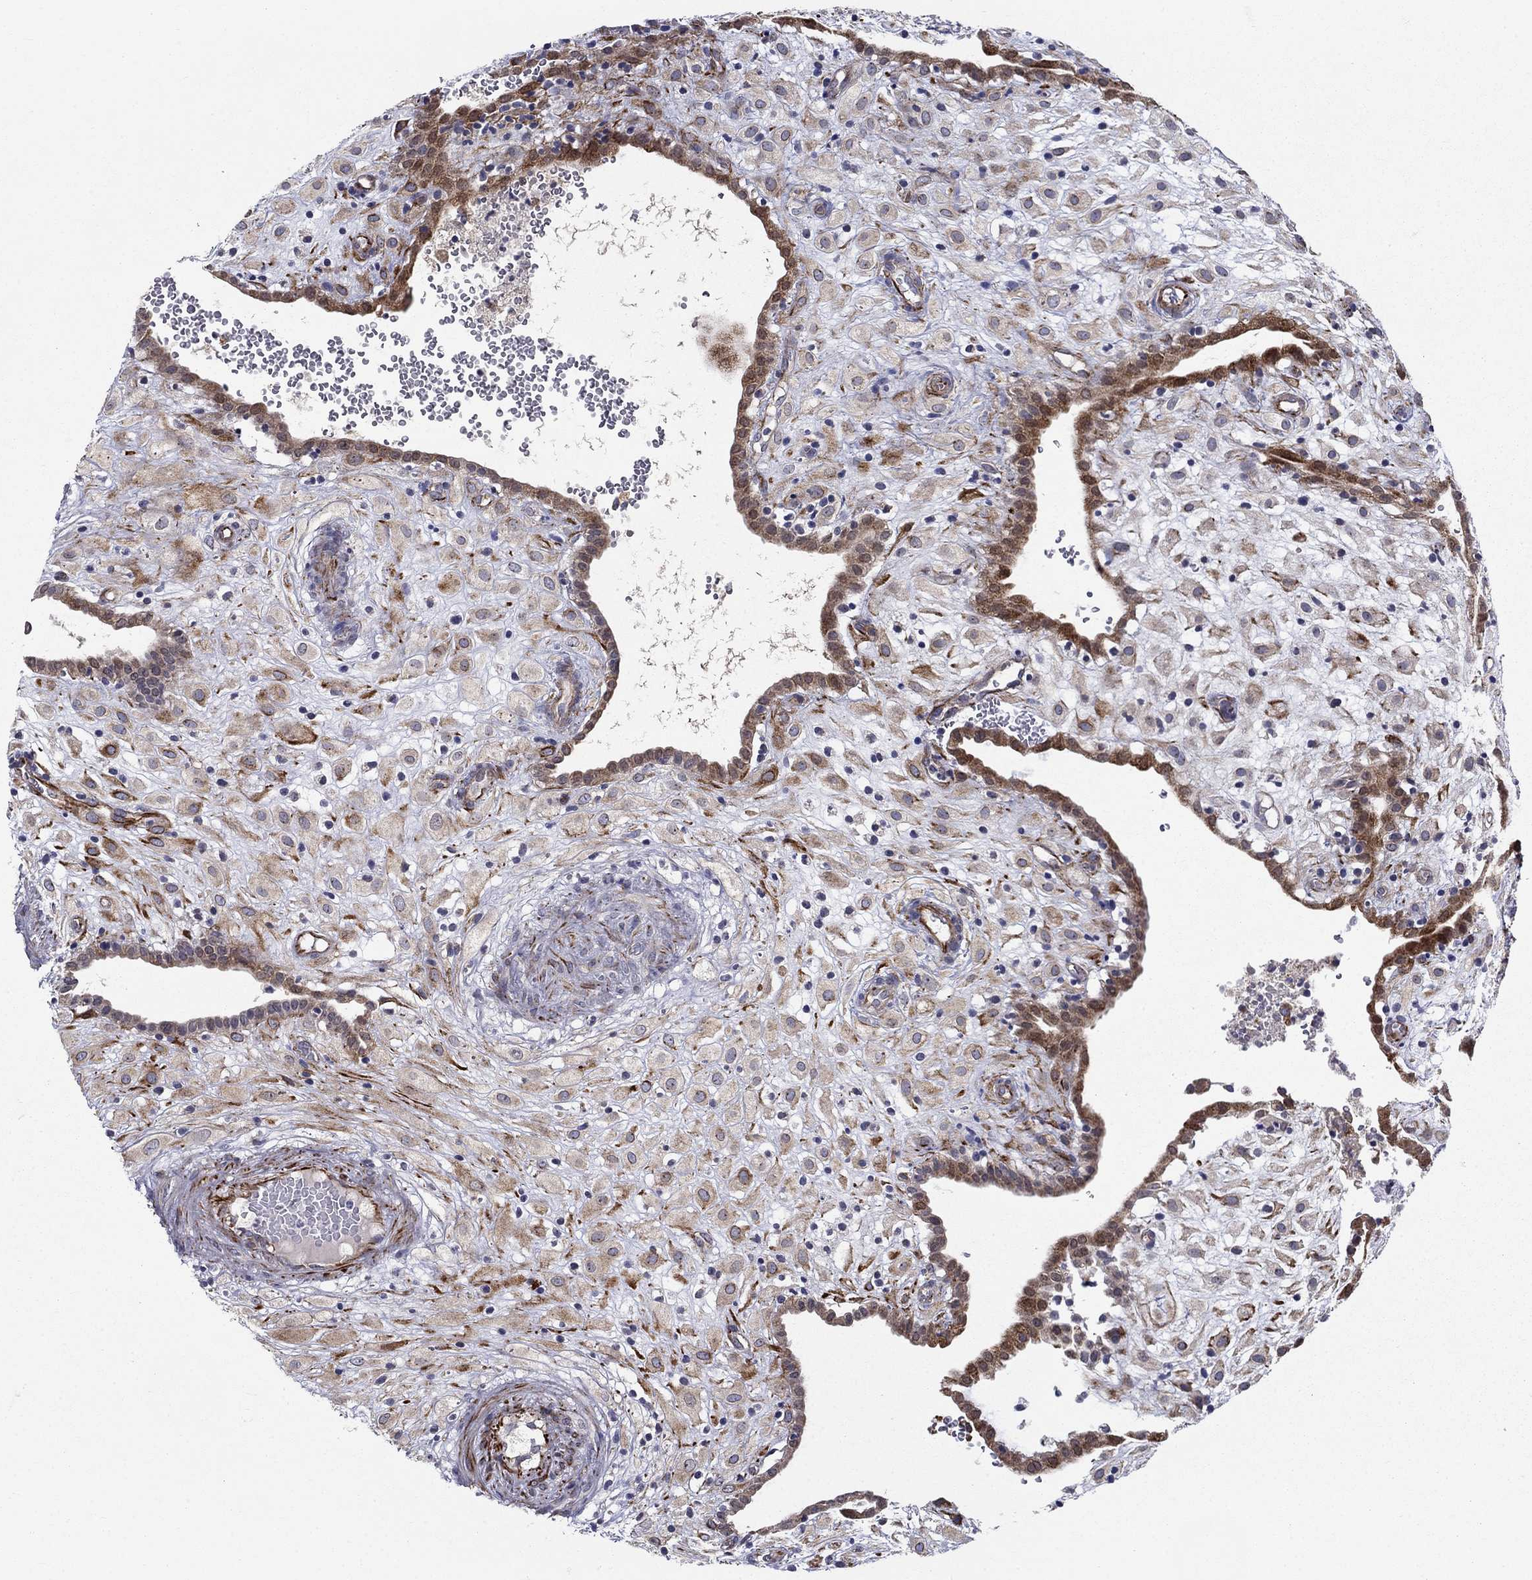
{"staining": {"intensity": "weak", "quantity": ">75%", "location": "cytoplasmic/membranous"}, "tissue": "placenta", "cell_type": "Decidual cells", "image_type": "normal", "snomed": [{"axis": "morphology", "description": "Normal tissue, NOS"}, {"axis": "topography", "description": "Placenta"}], "caption": "Protein staining shows weak cytoplasmic/membranous expression in about >75% of decidual cells in normal placenta. (Brightfield microscopy of DAB IHC at high magnification).", "gene": "LACTB2", "patient": {"sex": "female", "age": 24}}